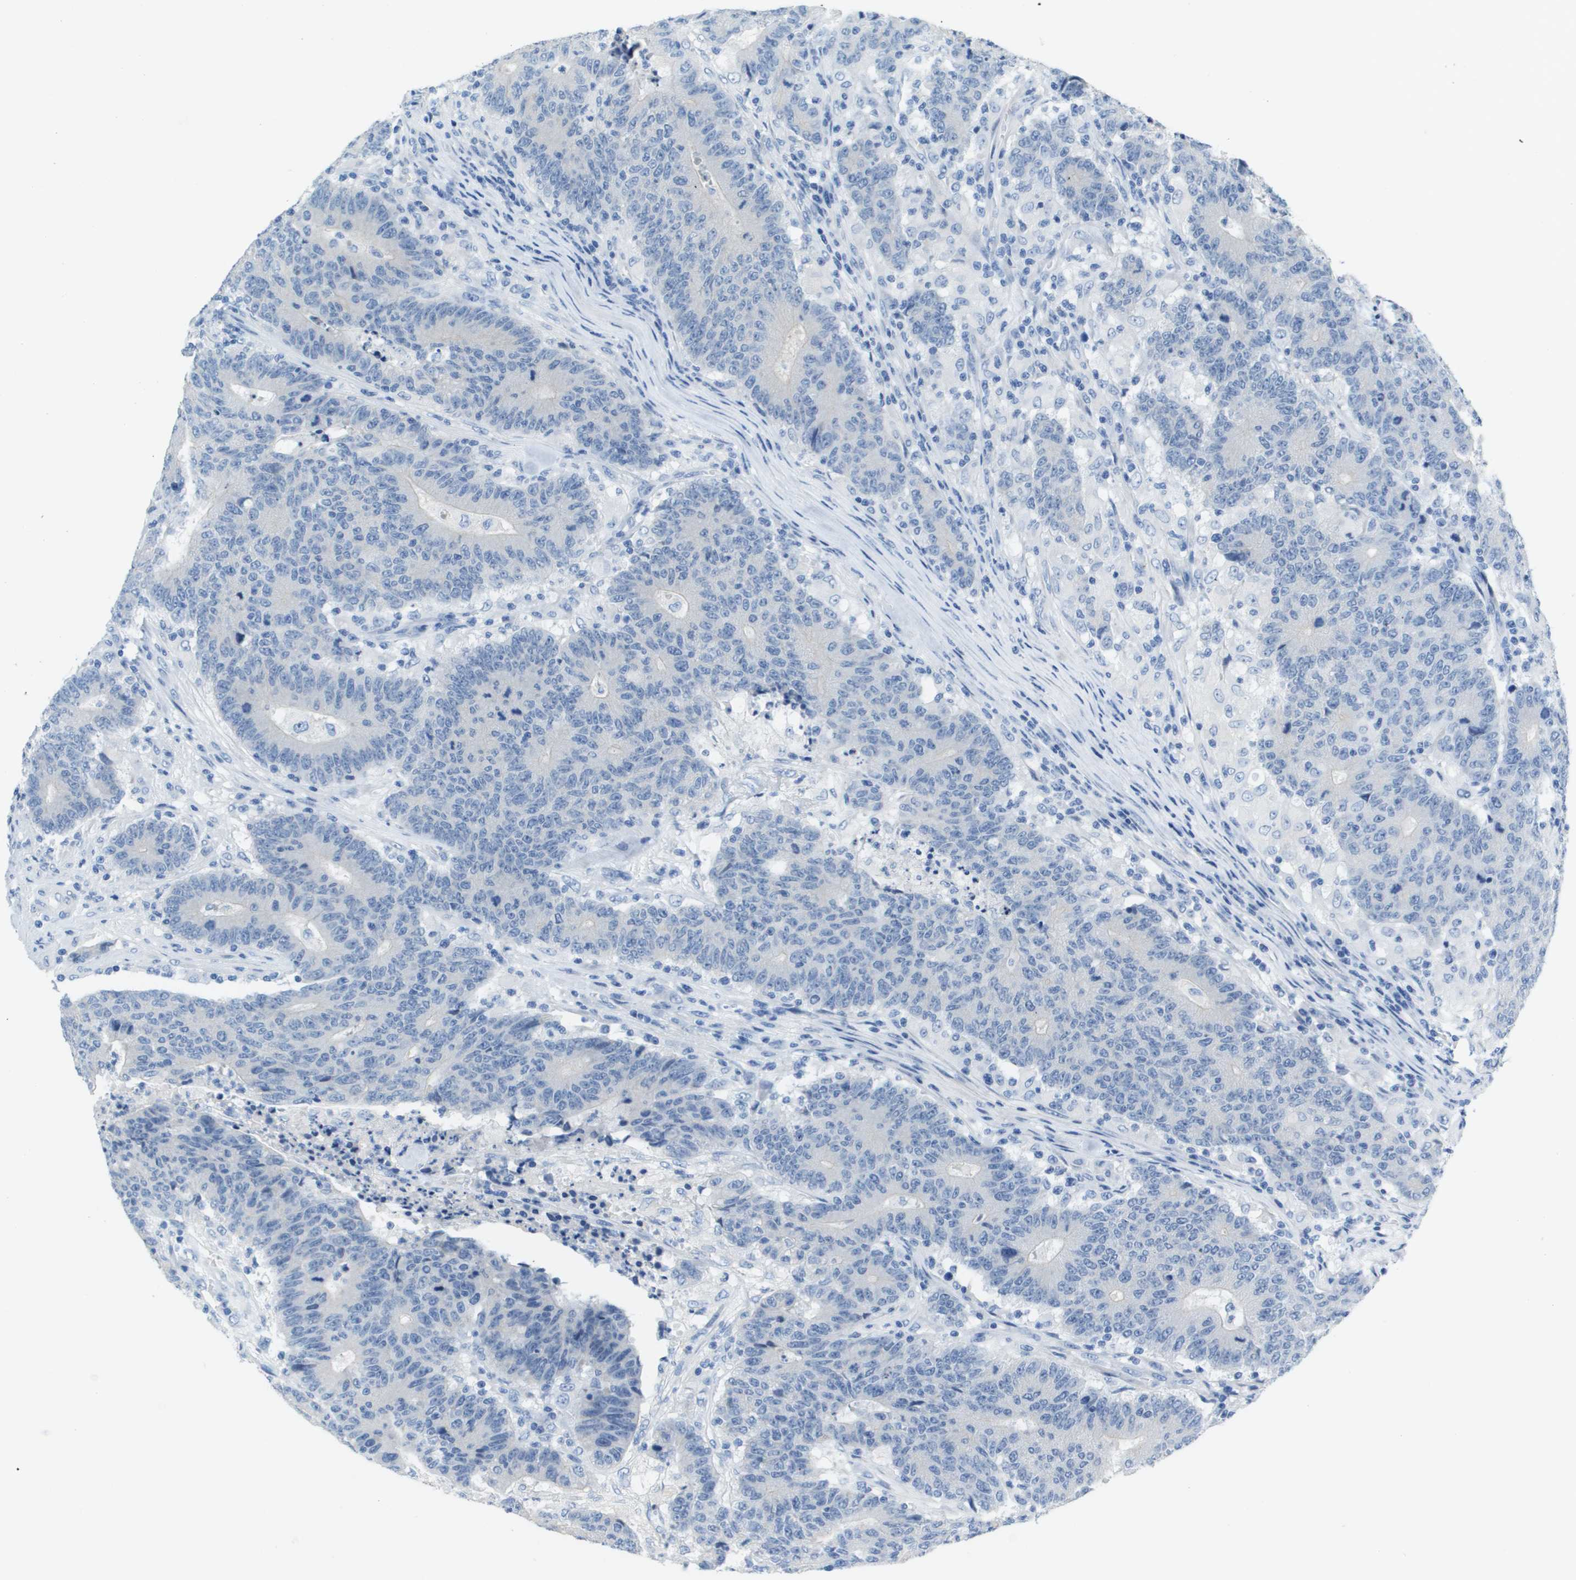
{"staining": {"intensity": "negative", "quantity": "none", "location": "none"}, "tissue": "colorectal cancer", "cell_type": "Tumor cells", "image_type": "cancer", "snomed": [{"axis": "morphology", "description": "Normal tissue, NOS"}, {"axis": "morphology", "description": "Adenocarcinoma, NOS"}, {"axis": "topography", "description": "Colon"}], "caption": "Micrograph shows no protein positivity in tumor cells of colorectal cancer tissue.", "gene": "NCS1", "patient": {"sex": "female", "age": 75}}